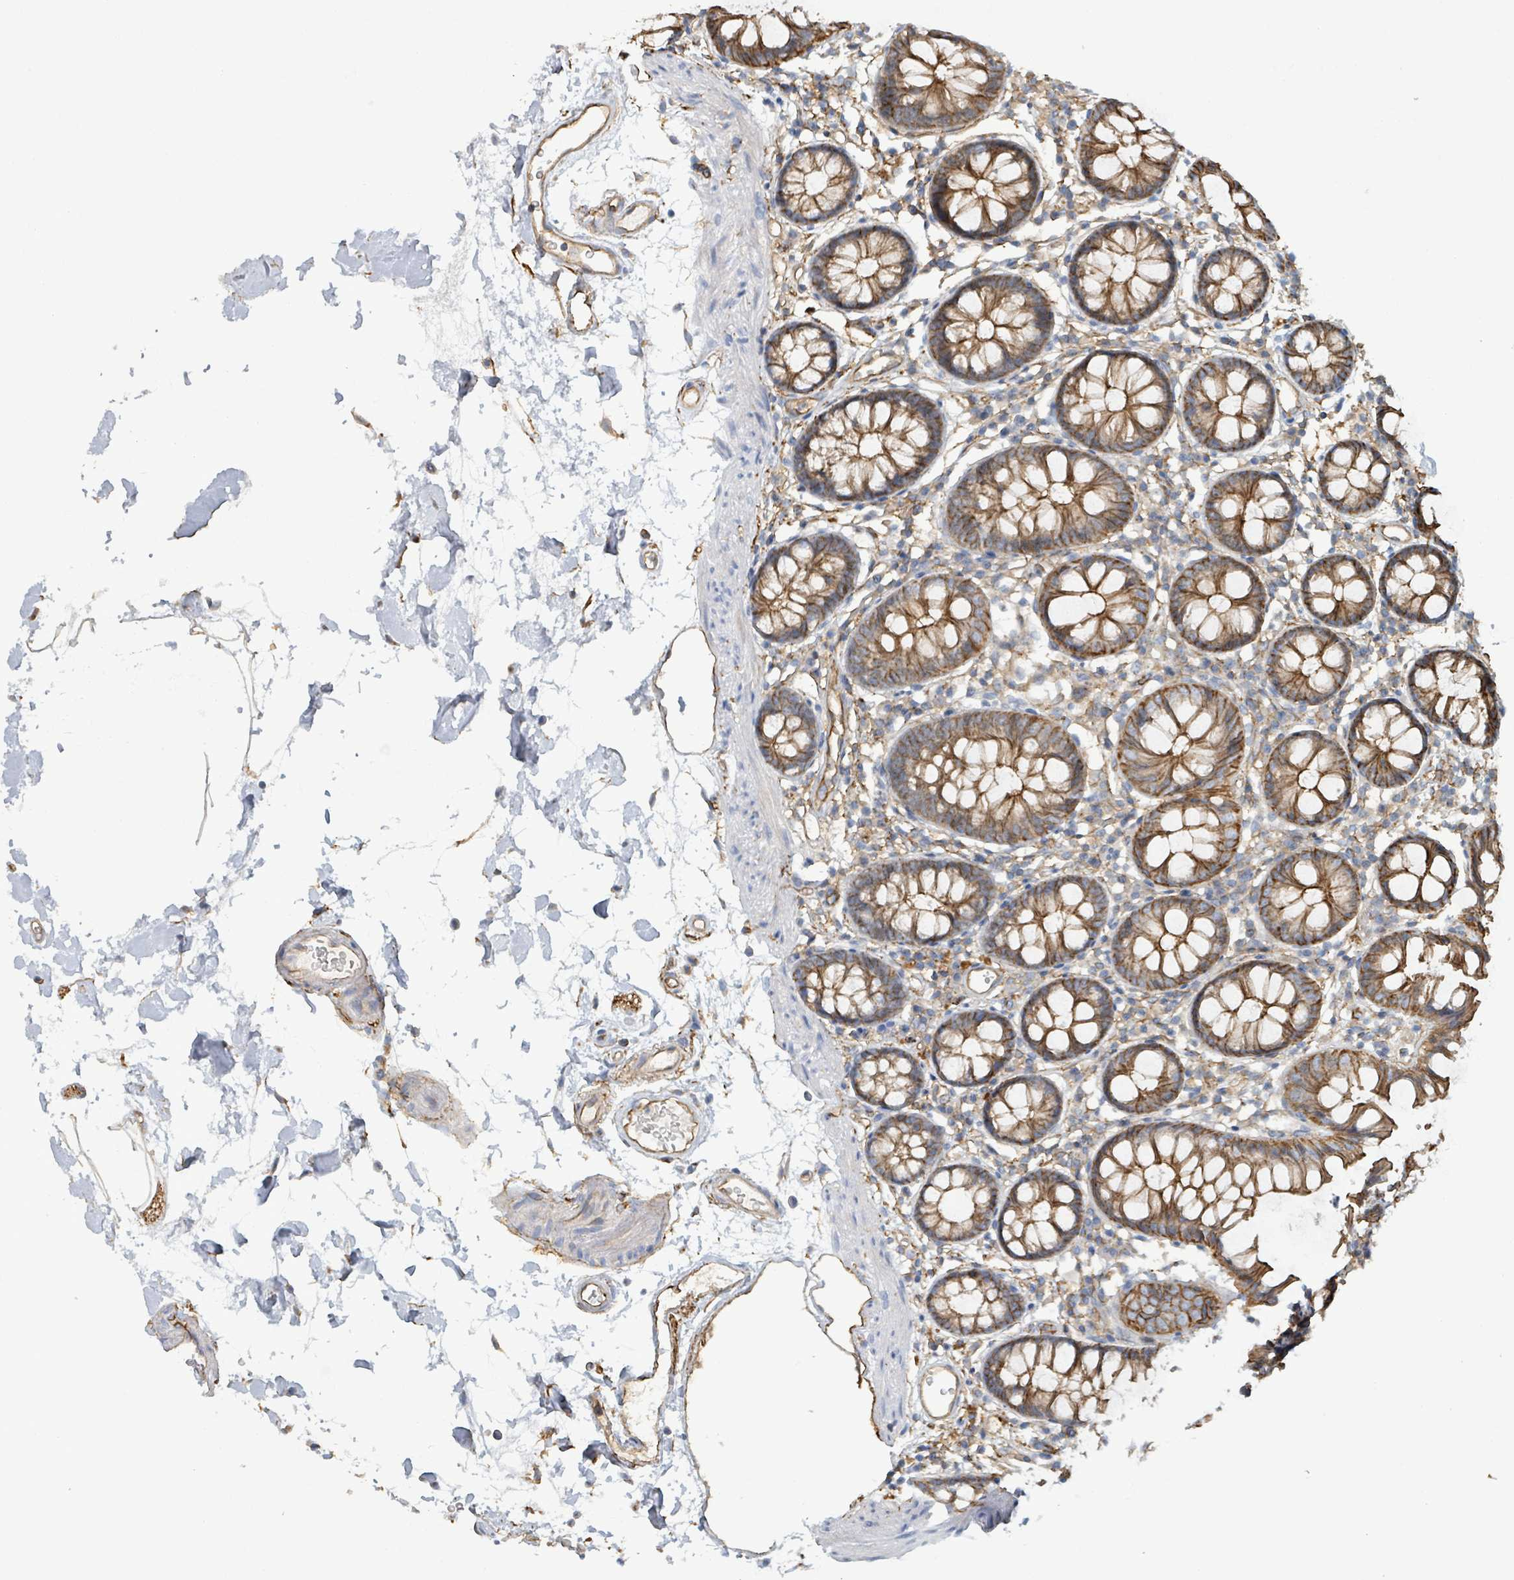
{"staining": {"intensity": "moderate", "quantity": ">75%", "location": "cytoplasmic/membranous"}, "tissue": "colon", "cell_type": "Endothelial cells", "image_type": "normal", "snomed": [{"axis": "morphology", "description": "Normal tissue, NOS"}, {"axis": "topography", "description": "Colon"}], "caption": "This photomicrograph reveals benign colon stained with immunohistochemistry (IHC) to label a protein in brown. The cytoplasmic/membranous of endothelial cells show moderate positivity for the protein. Nuclei are counter-stained blue.", "gene": "LDOC1", "patient": {"sex": "female", "age": 84}}